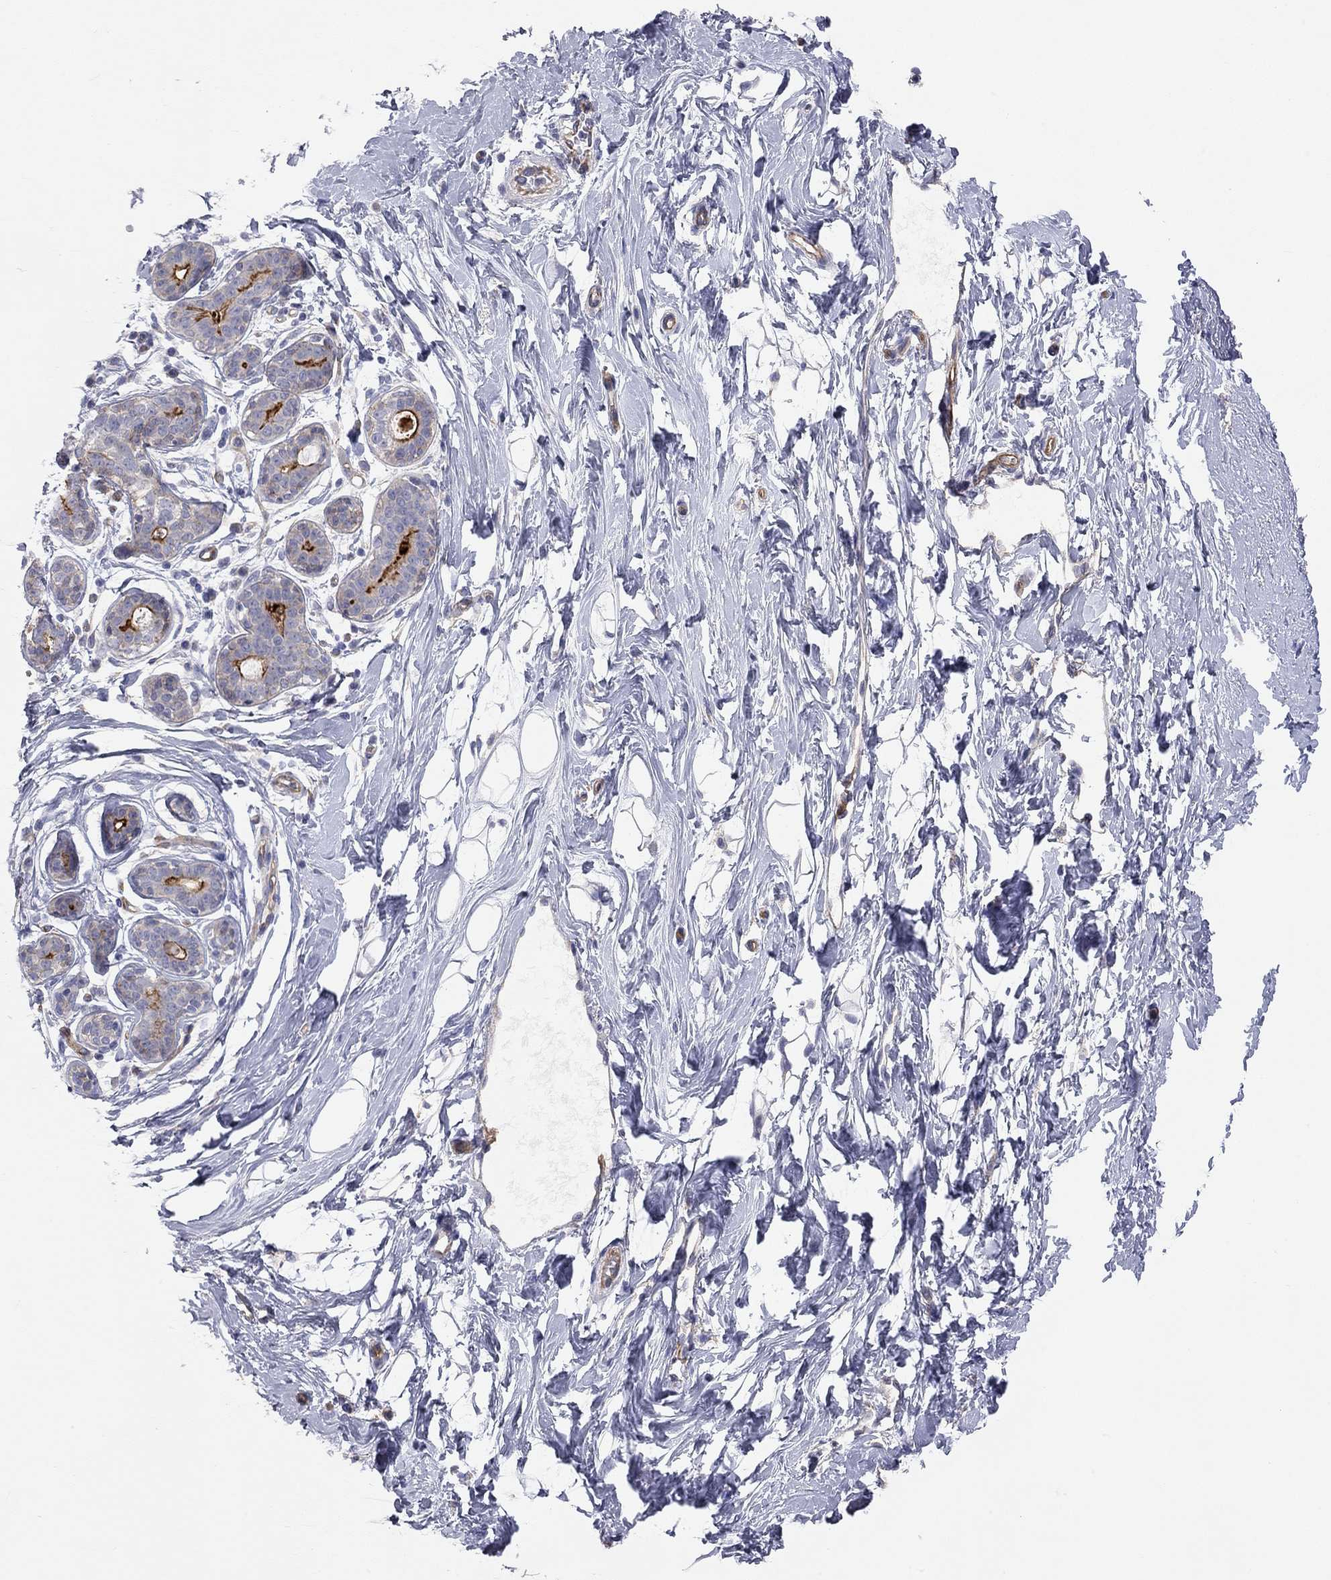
{"staining": {"intensity": "negative", "quantity": "none", "location": "none"}, "tissue": "breast", "cell_type": "Adipocytes", "image_type": "normal", "snomed": [{"axis": "morphology", "description": "Normal tissue, NOS"}, {"axis": "topography", "description": "Breast"}], "caption": "DAB (3,3'-diaminobenzidine) immunohistochemical staining of normal breast reveals no significant positivity in adipocytes. (DAB (3,3'-diaminobenzidine) immunohistochemistry, high magnification).", "gene": "GPRC5B", "patient": {"sex": "female", "age": 37}}